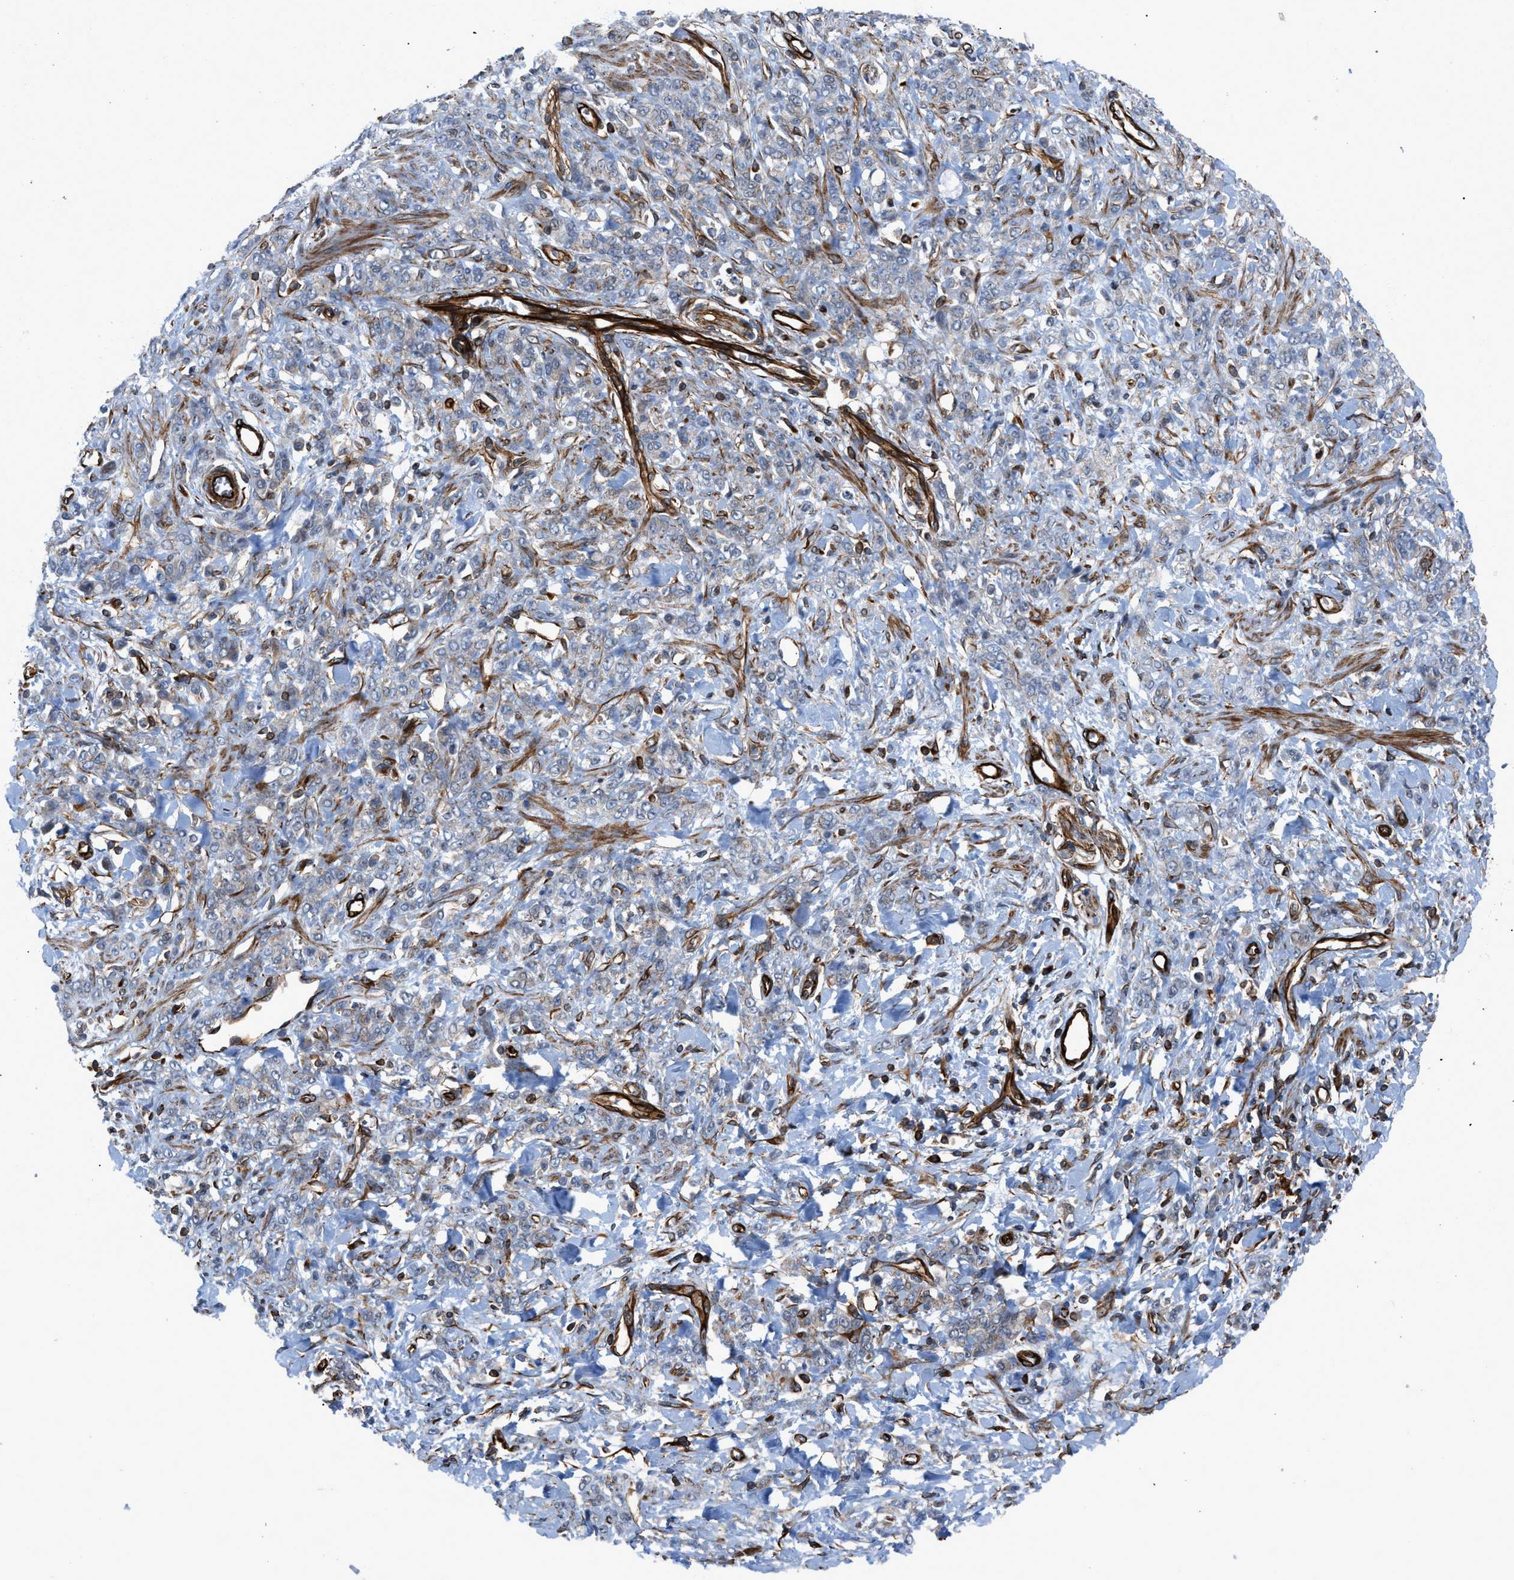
{"staining": {"intensity": "weak", "quantity": "<25%", "location": "cytoplasmic/membranous"}, "tissue": "stomach cancer", "cell_type": "Tumor cells", "image_type": "cancer", "snomed": [{"axis": "morphology", "description": "Normal tissue, NOS"}, {"axis": "morphology", "description": "Adenocarcinoma, NOS"}, {"axis": "topography", "description": "Stomach"}], "caption": "This micrograph is of adenocarcinoma (stomach) stained with IHC to label a protein in brown with the nuclei are counter-stained blue. There is no expression in tumor cells. (Brightfield microscopy of DAB (3,3'-diaminobenzidine) immunohistochemistry (IHC) at high magnification).", "gene": "PTPRE", "patient": {"sex": "male", "age": 82}}